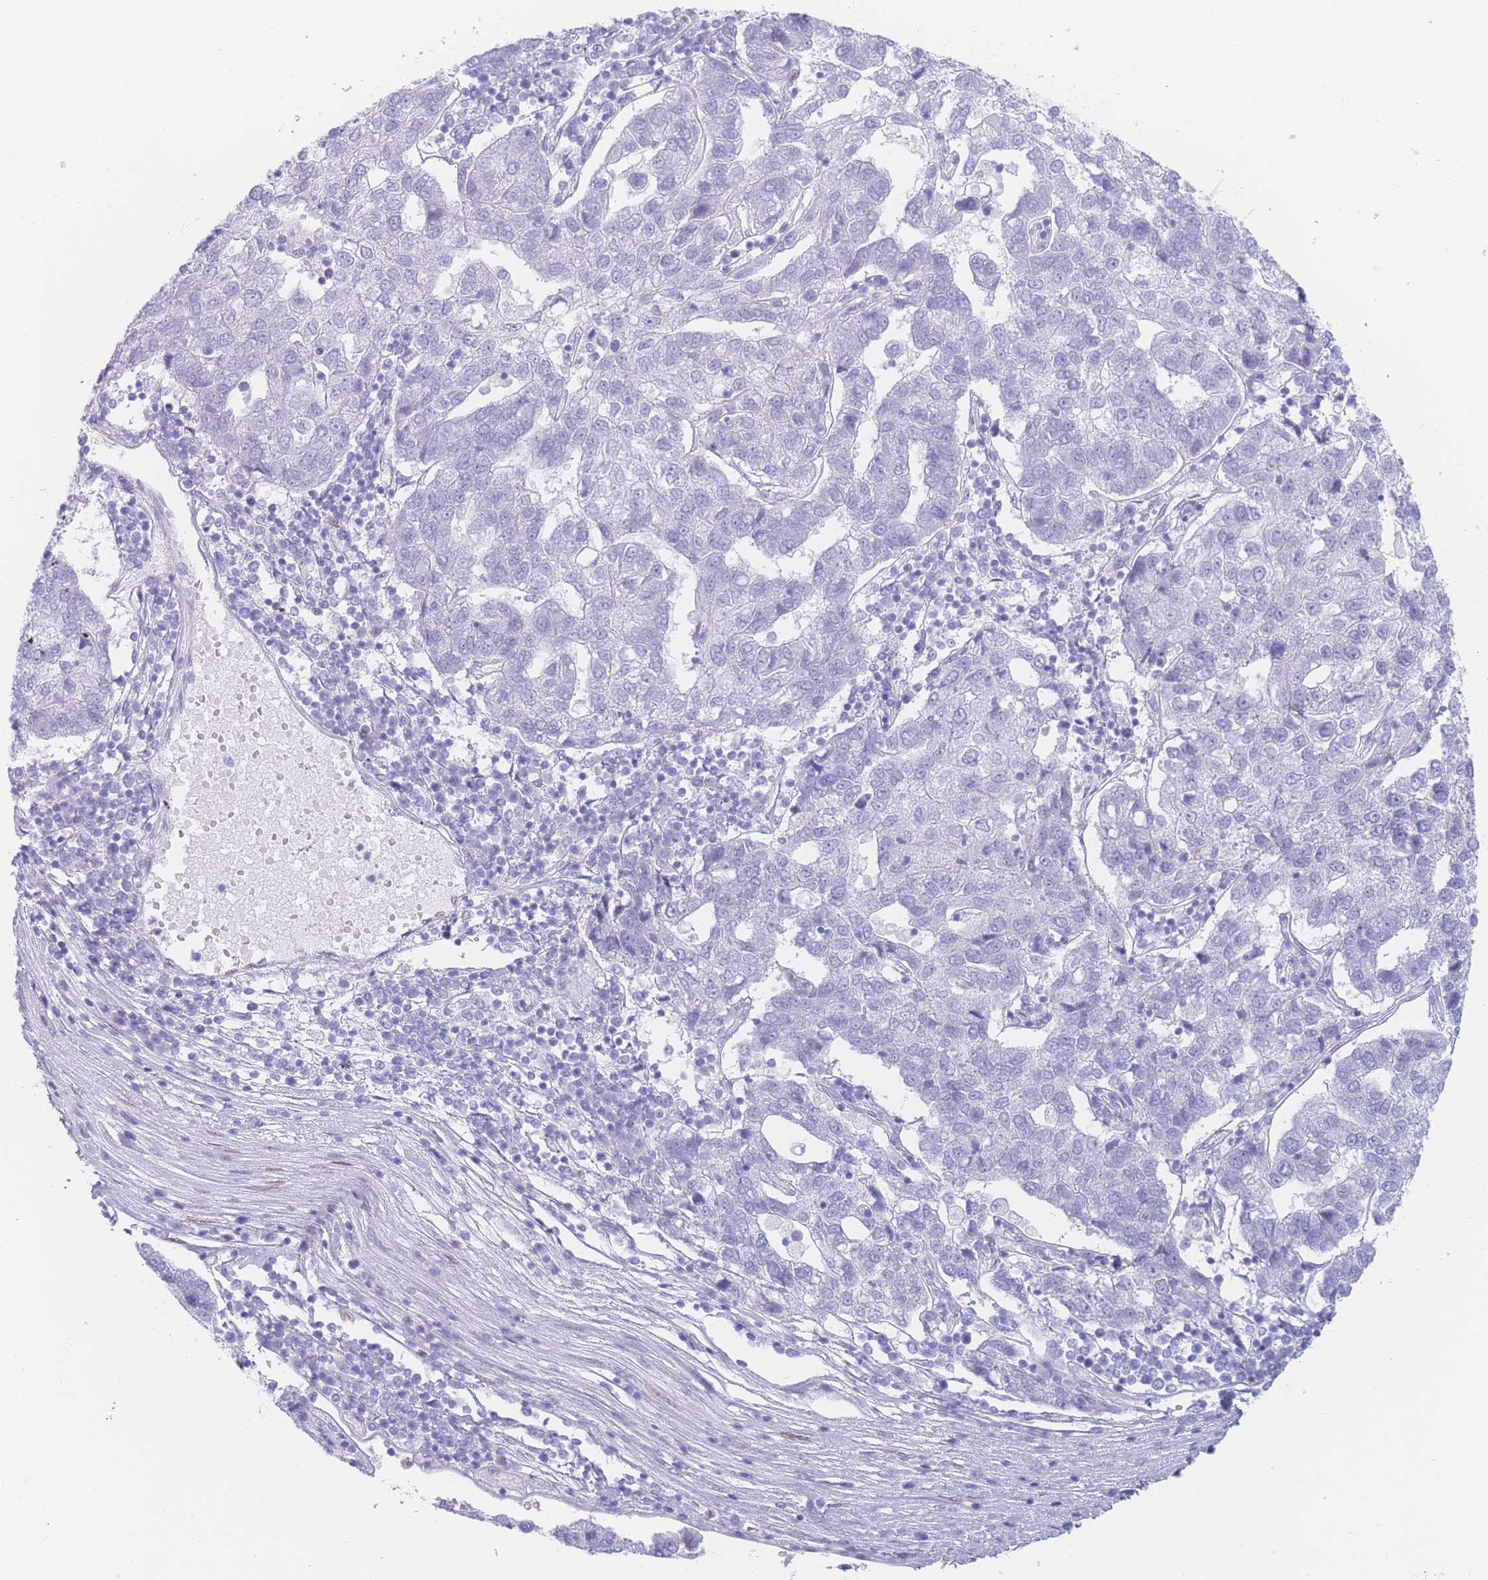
{"staining": {"intensity": "negative", "quantity": "none", "location": "none"}, "tissue": "pancreatic cancer", "cell_type": "Tumor cells", "image_type": "cancer", "snomed": [{"axis": "morphology", "description": "Adenocarcinoma, NOS"}, {"axis": "topography", "description": "Pancreas"}], "caption": "IHC of human pancreatic cancer (adenocarcinoma) displays no staining in tumor cells.", "gene": "PSMB5", "patient": {"sex": "female", "age": 61}}